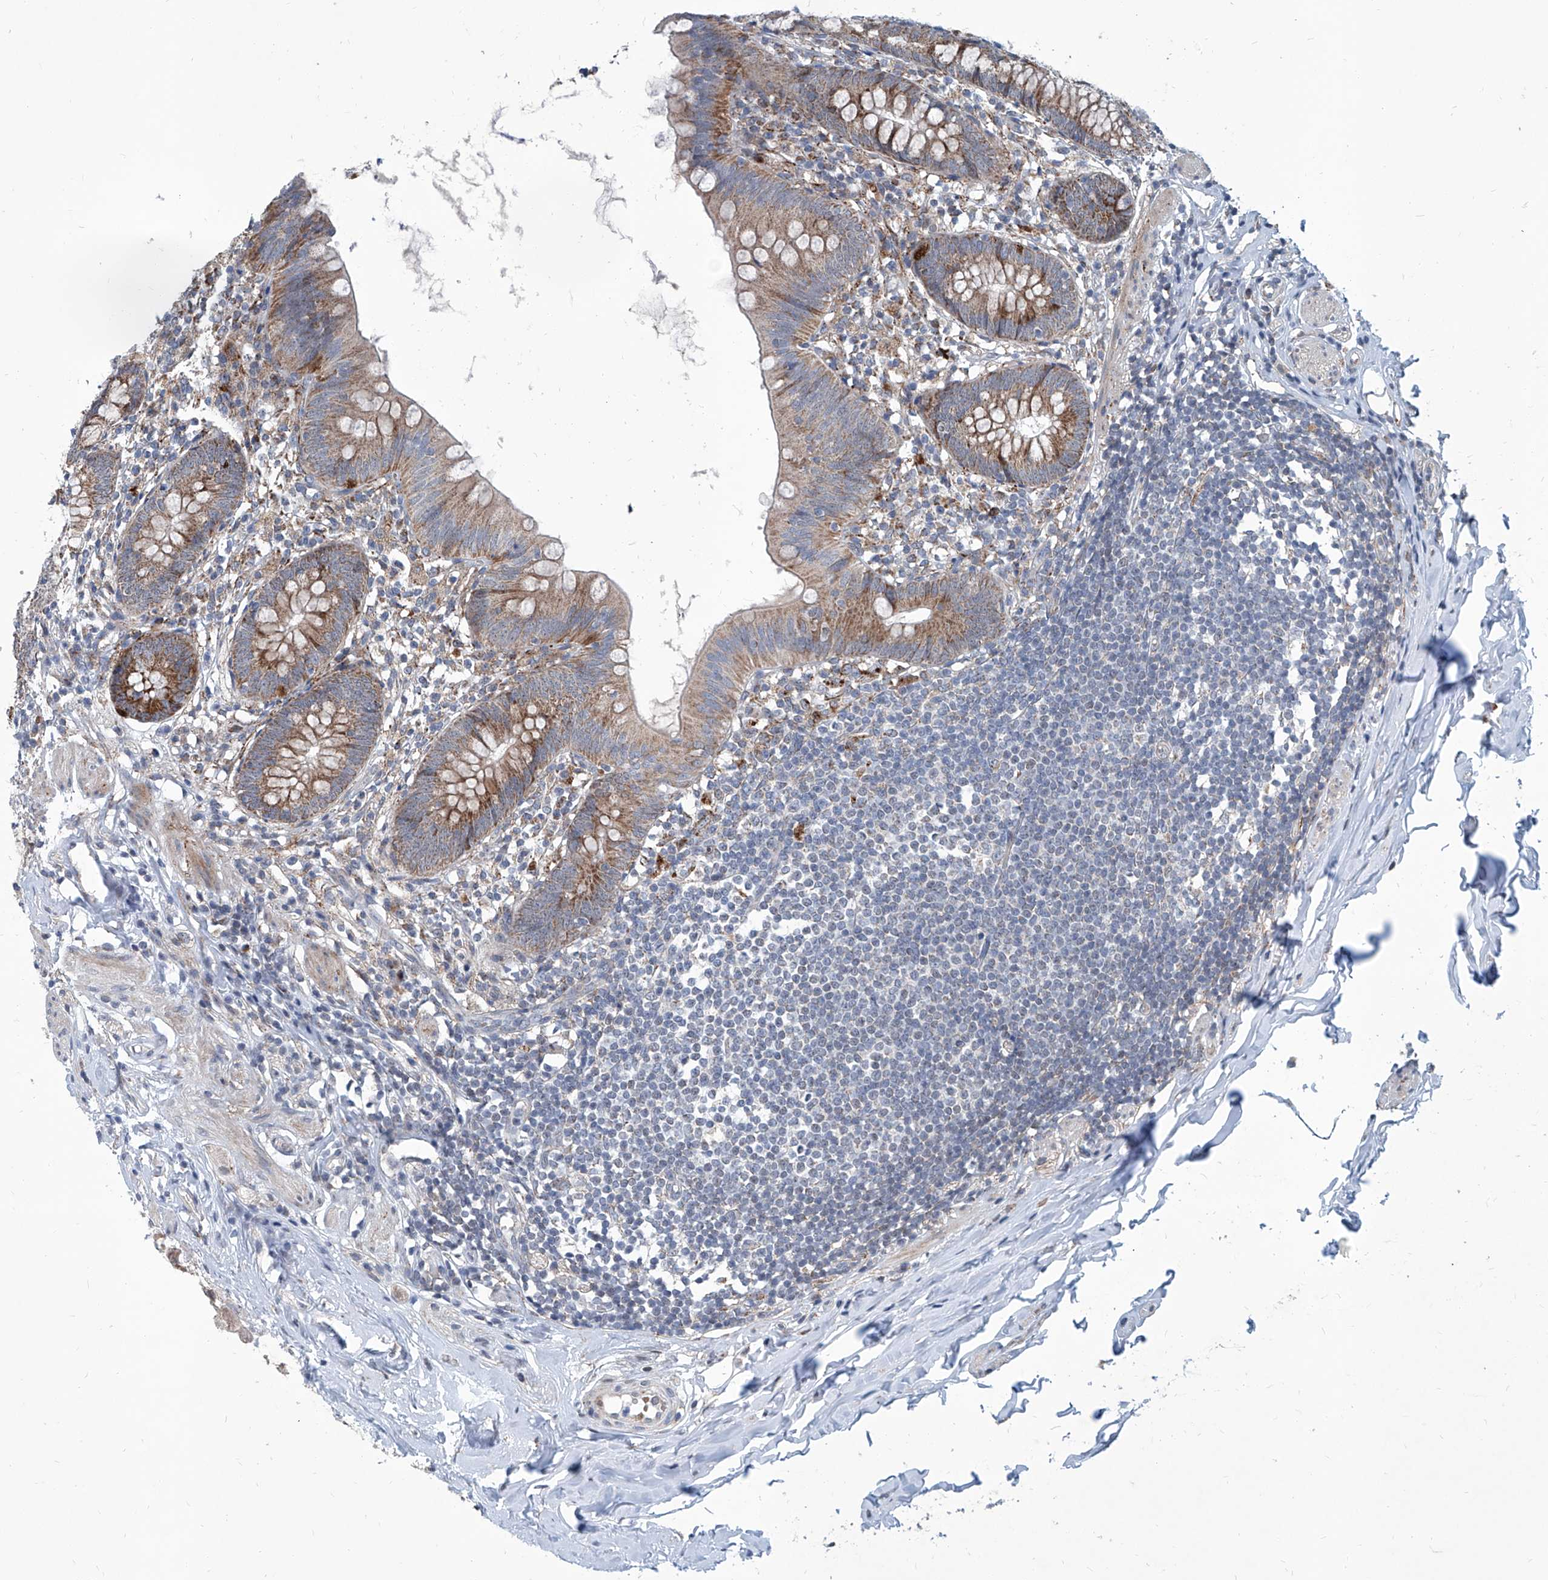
{"staining": {"intensity": "moderate", "quantity": ">75%", "location": "cytoplasmic/membranous"}, "tissue": "appendix", "cell_type": "Glandular cells", "image_type": "normal", "snomed": [{"axis": "morphology", "description": "Normal tissue, NOS"}, {"axis": "topography", "description": "Appendix"}], "caption": "A high-resolution micrograph shows immunohistochemistry staining of unremarkable appendix, which reveals moderate cytoplasmic/membranous positivity in approximately >75% of glandular cells.", "gene": "USP48", "patient": {"sex": "female", "age": 62}}